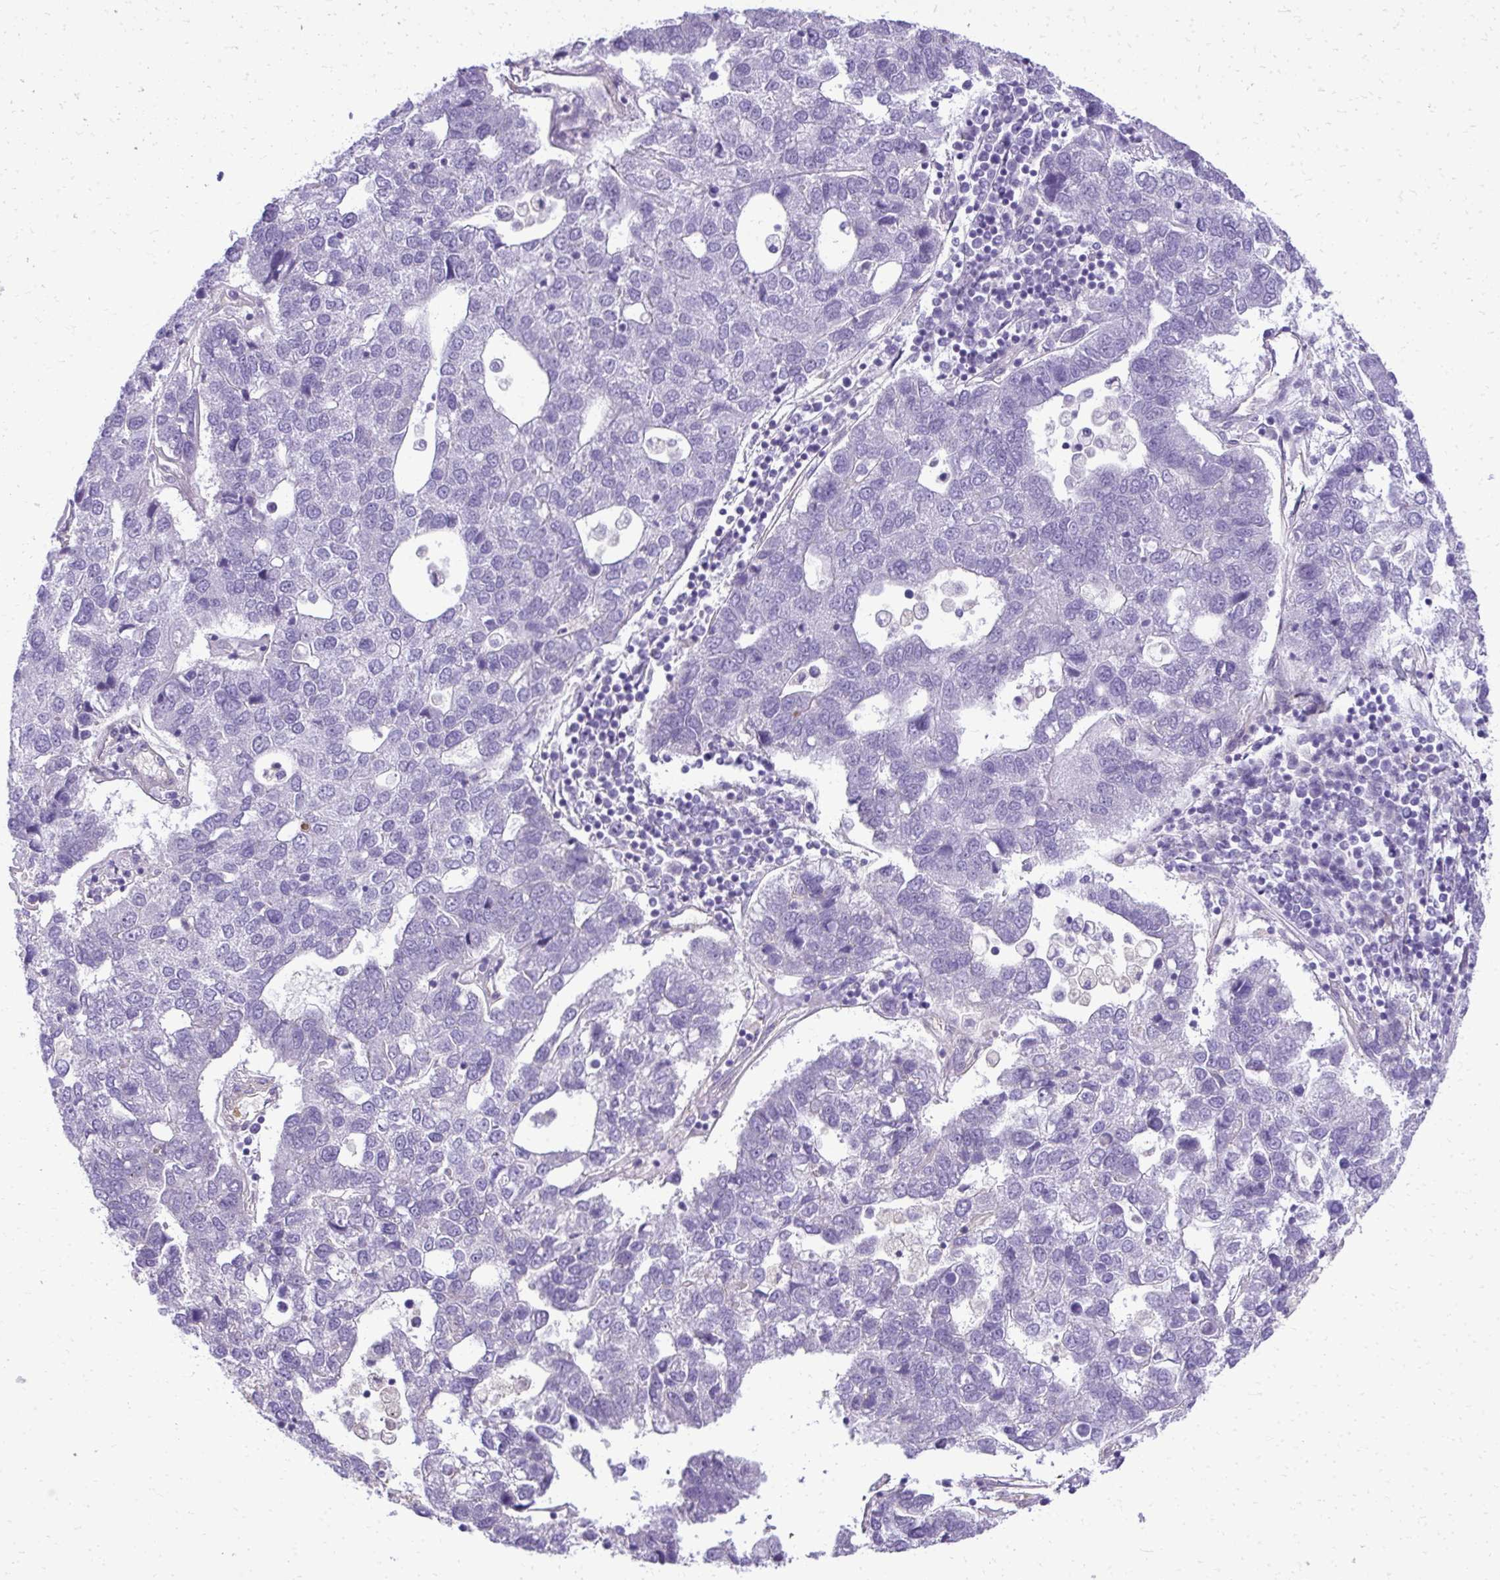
{"staining": {"intensity": "negative", "quantity": "none", "location": "none"}, "tissue": "pancreatic cancer", "cell_type": "Tumor cells", "image_type": "cancer", "snomed": [{"axis": "morphology", "description": "Adenocarcinoma, NOS"}, {"axis": "topography", "description": "Pancreas"}], "caption": "IHC micrograph of neoplastic tissue: pancreatic cancer (adenocarcinoma) stained with DAB (3,3'-diaminobenzidine) reveals no significant protein expression in tumor cells. (IHC, brightfield microscopy, high magnification).", "gene": "RUNDC3B", "patient": {"sex": "female", "age": 61}}